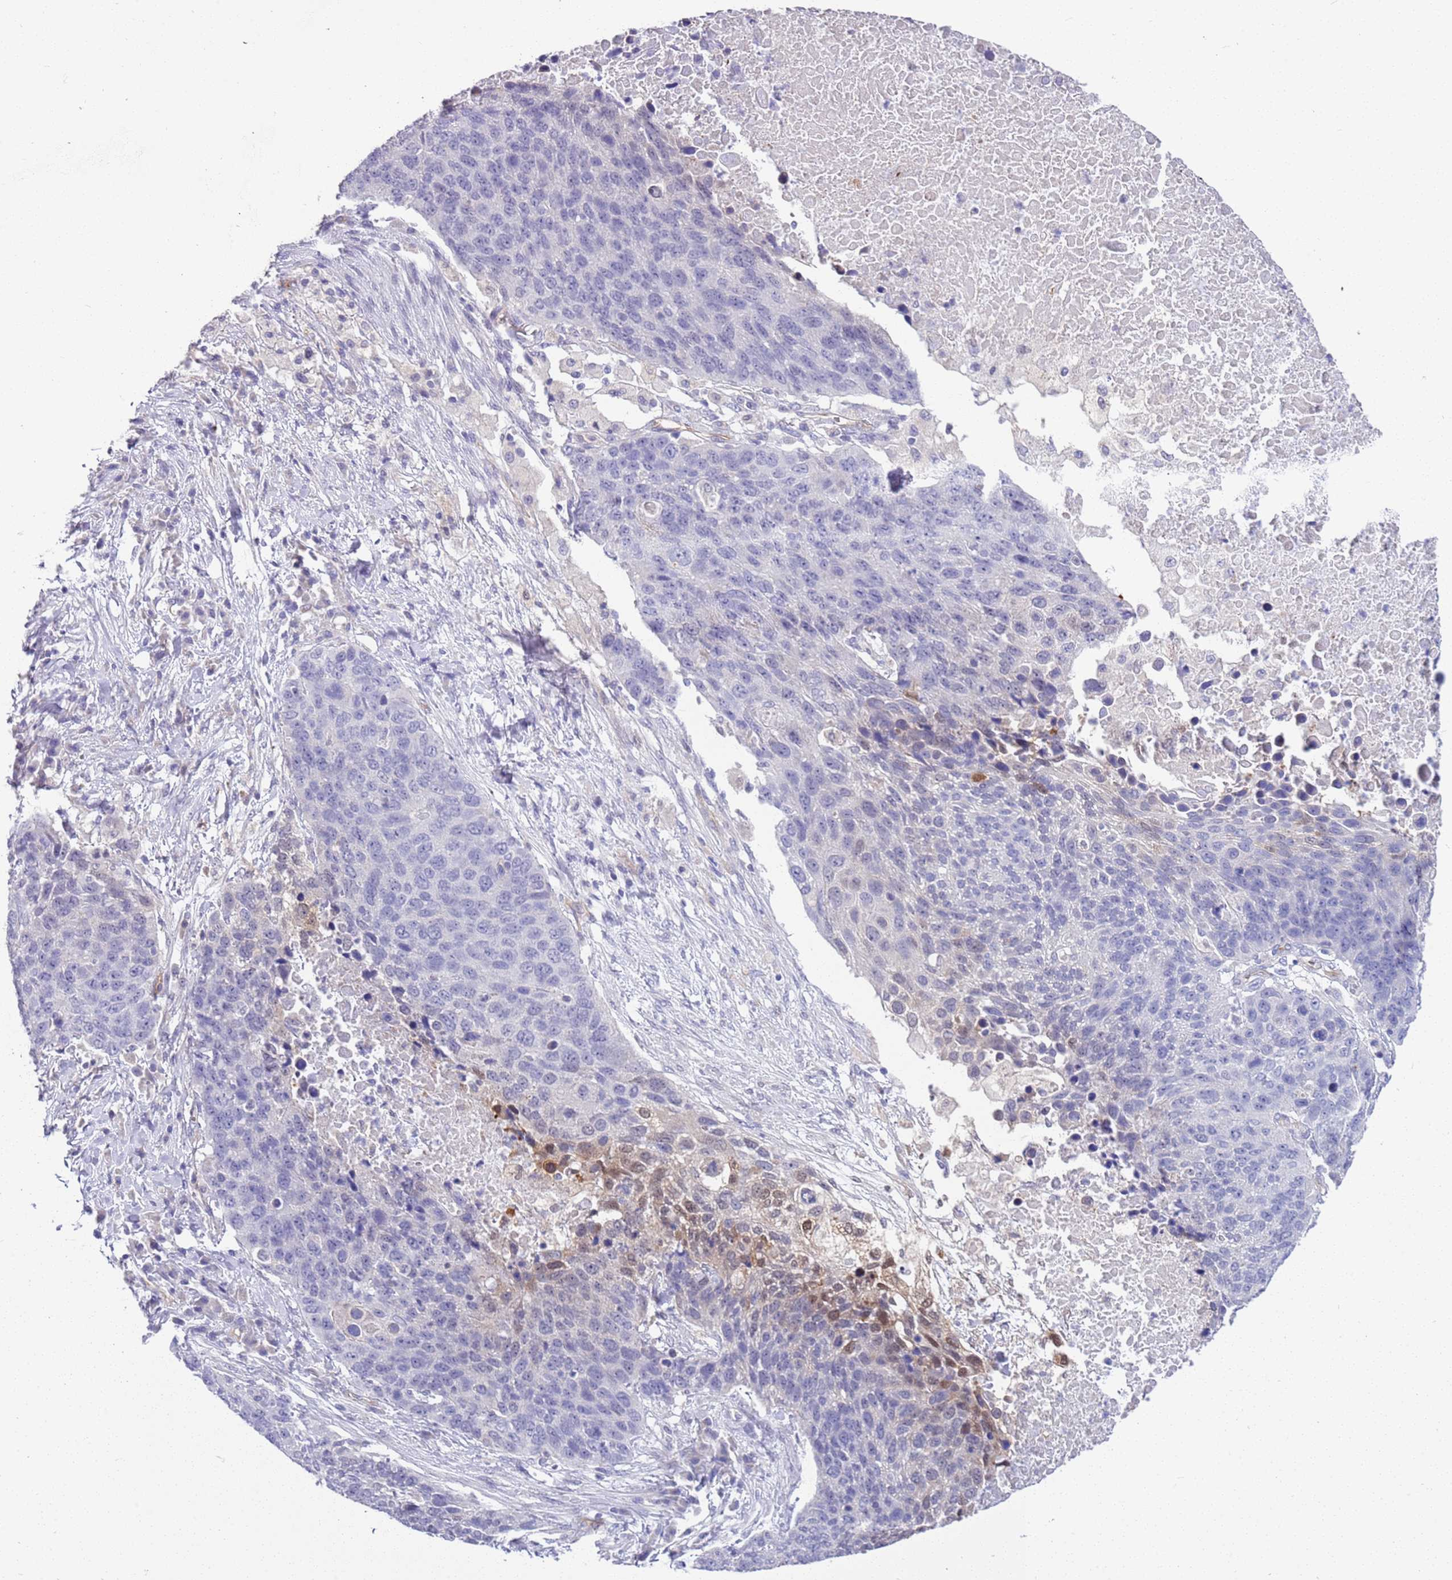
{"staining": {"intensity": "weak", "quantity": "<25%", "location": "nuclear"}, "tissue": "lung cancer", "cell_type": "Tumor cells", "image_type": "cancer", "snomed": [{"axis": "morphology", "description": "Normal tissue, NOS"}, {"axis": "morphology", "description": "Squamous cell carcinoma, NOS"}, {"axis": "topography", "description": "Lymph node"}, {"axis": "topography", "description": "Lung"}], "caption": "Tumor cells are negative for protein expression in human lung cancer (squamous cell carcinoma).", "gene": "BRMS1L", "patient": {"sex": "male", "age": 66}}